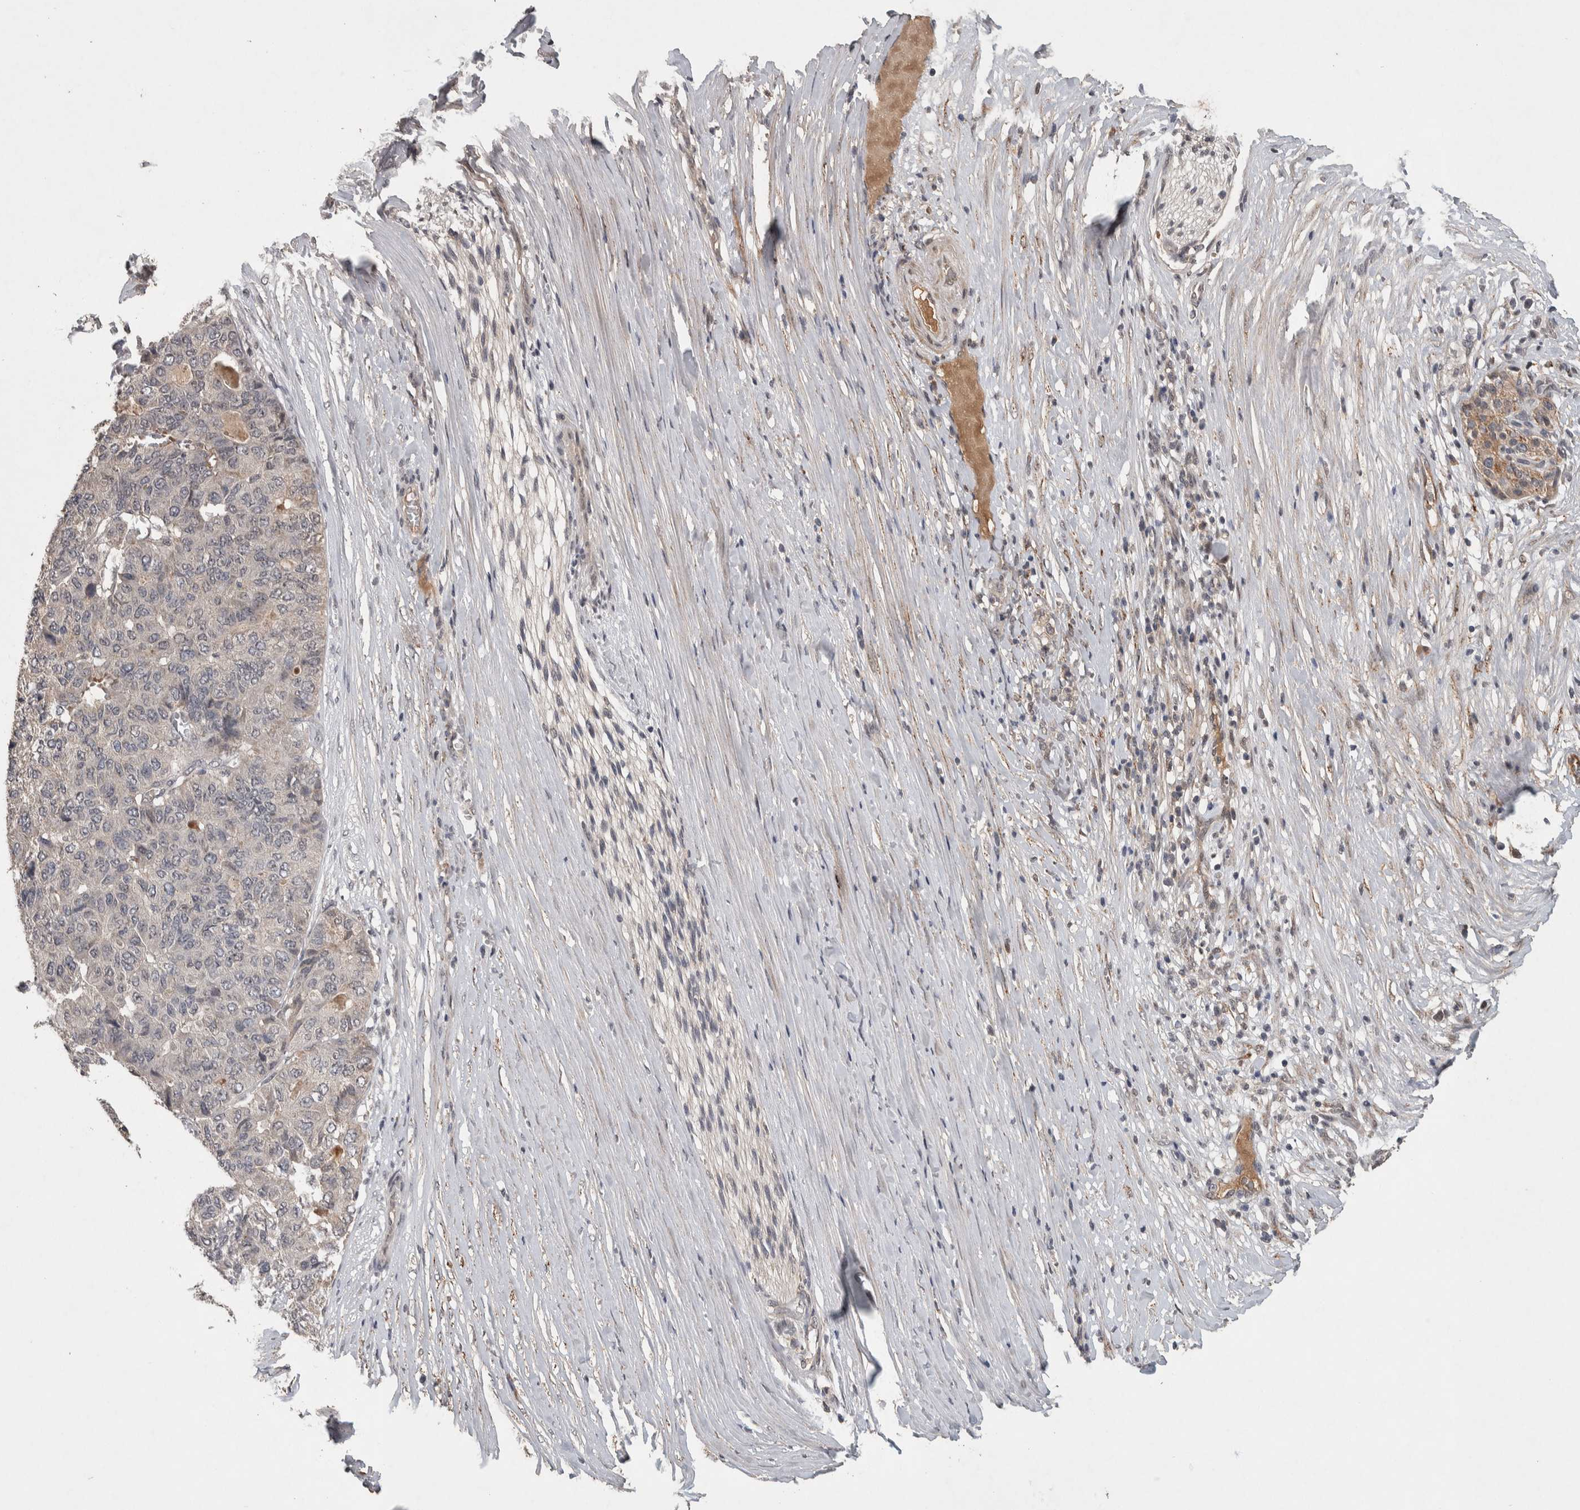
{"staining": {"intensity": "negative", "quantity": "none", "location": "none"}, "tissue": "pancreatic cancer", "cell_type": "Tumor cells", "image_type": "cancer", "snomed": [{"axis": "morphology", "description": "Adenocarcinoma, NOS"}, {"axis": "topography", "description": "Pancreas"}], "caption": "Immunohistochemistry micrograph of human adenocarcinoma (pancreatic) stained for a protein (brown), which displays no staining in tumor cells.", "gene": "CHRM3", "patient": {"sex": "male", "age": 50}}